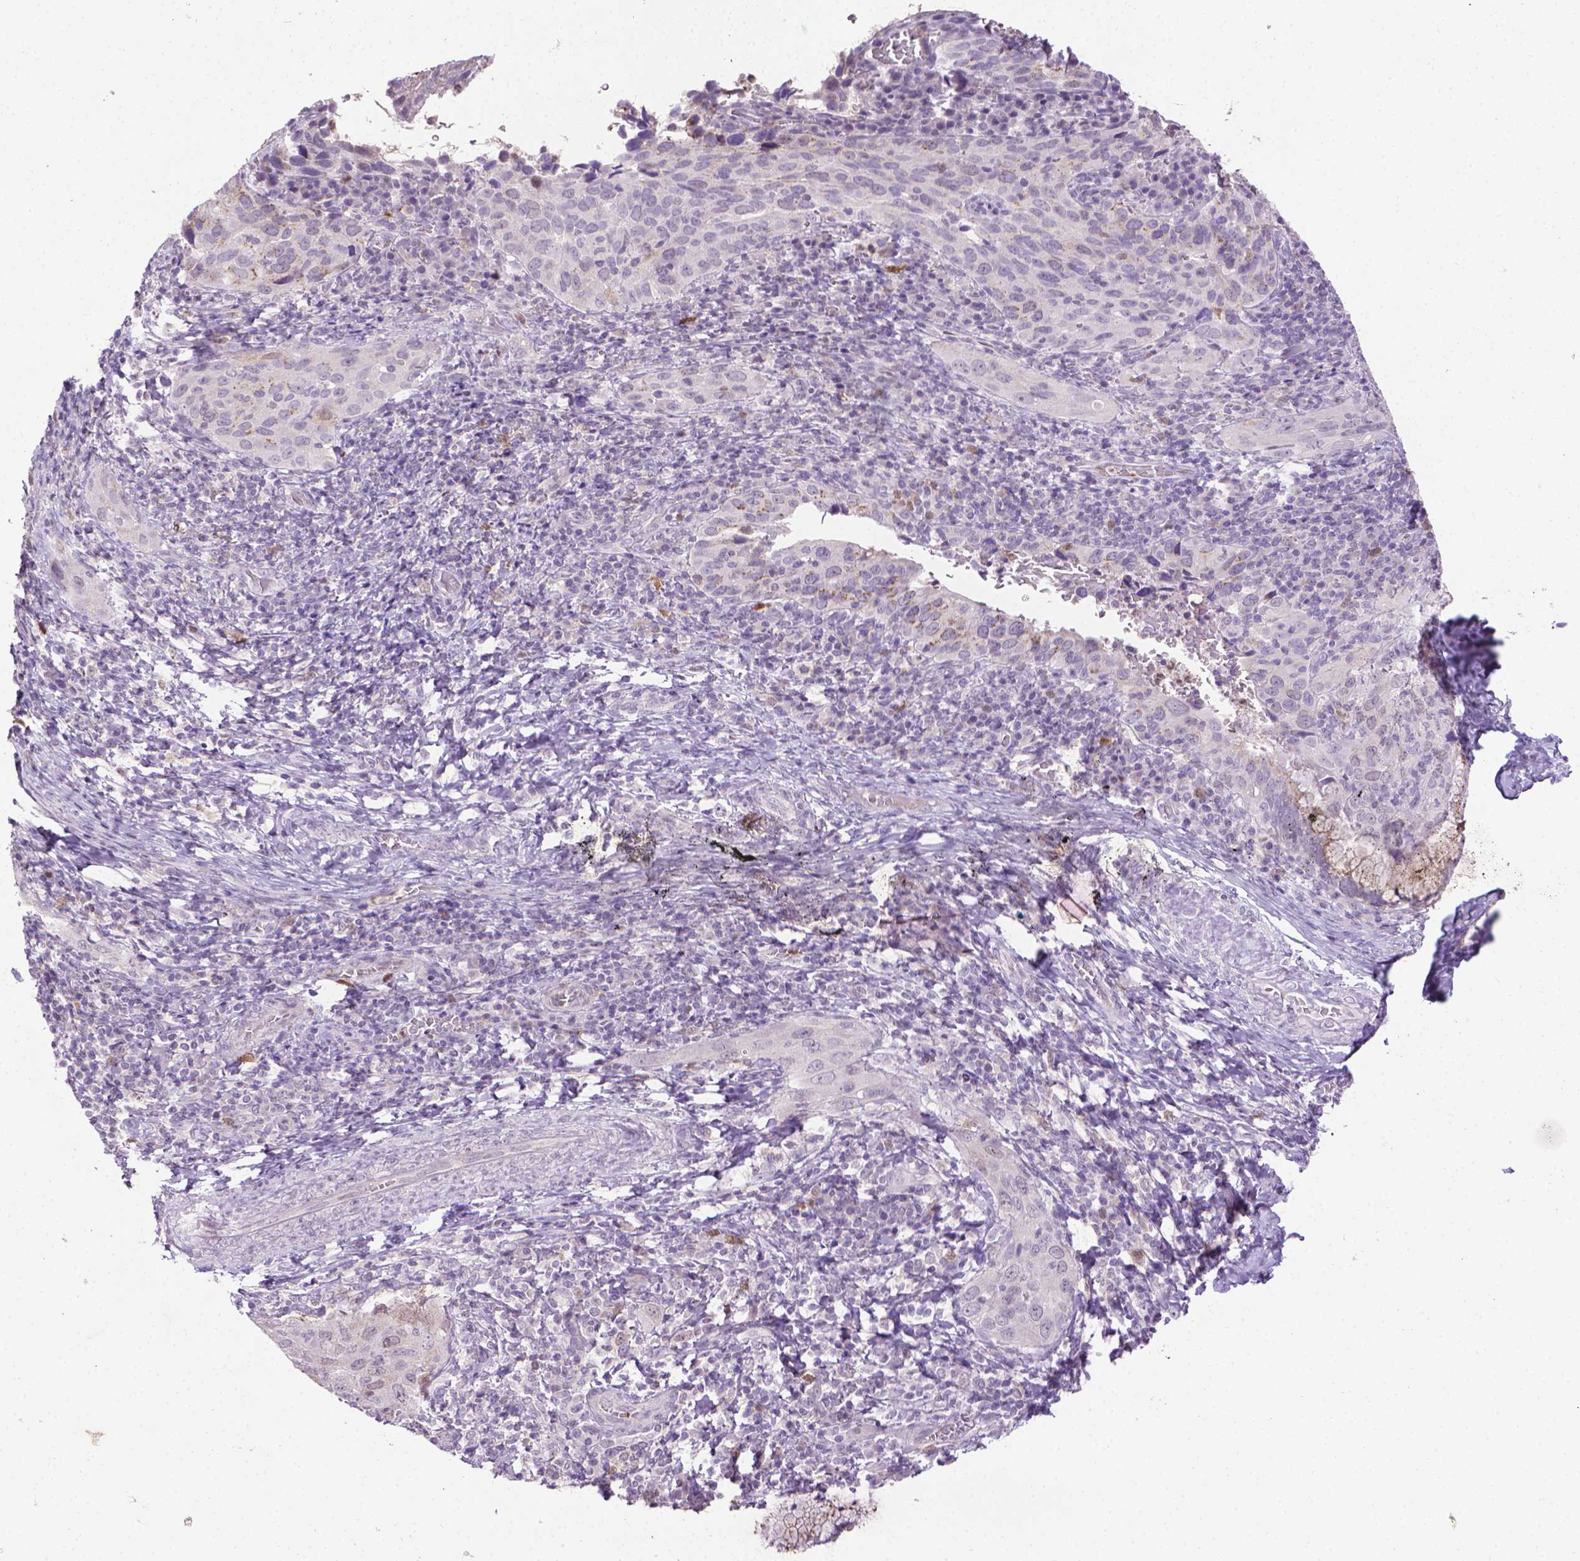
{"staining": {"intensity": "negative", "quantity": "none", "location": "none"}, "tissue": "cervical cancer", "cell_type": "Tumor cells", "image_type": "cancer", "snomed": [{"axis": "morphology", "description": "Normal tissue, NOS"}, {"axis": "morphology", "description": "Squamous cell carcinoma, NOS"}, {"axis": "topography", "description": "Cervix"}], "caption": "A photomicrograph of human cervical cancer is negative for staining in tumor cells. The staining was performed using DAB to visualize the protein expression in brown, while the nuclei were stained in blue with hematoxylin (Magnification: 20x).", "gene": "CDKN2D", "patient": {"sex": "female", "age": 51}}